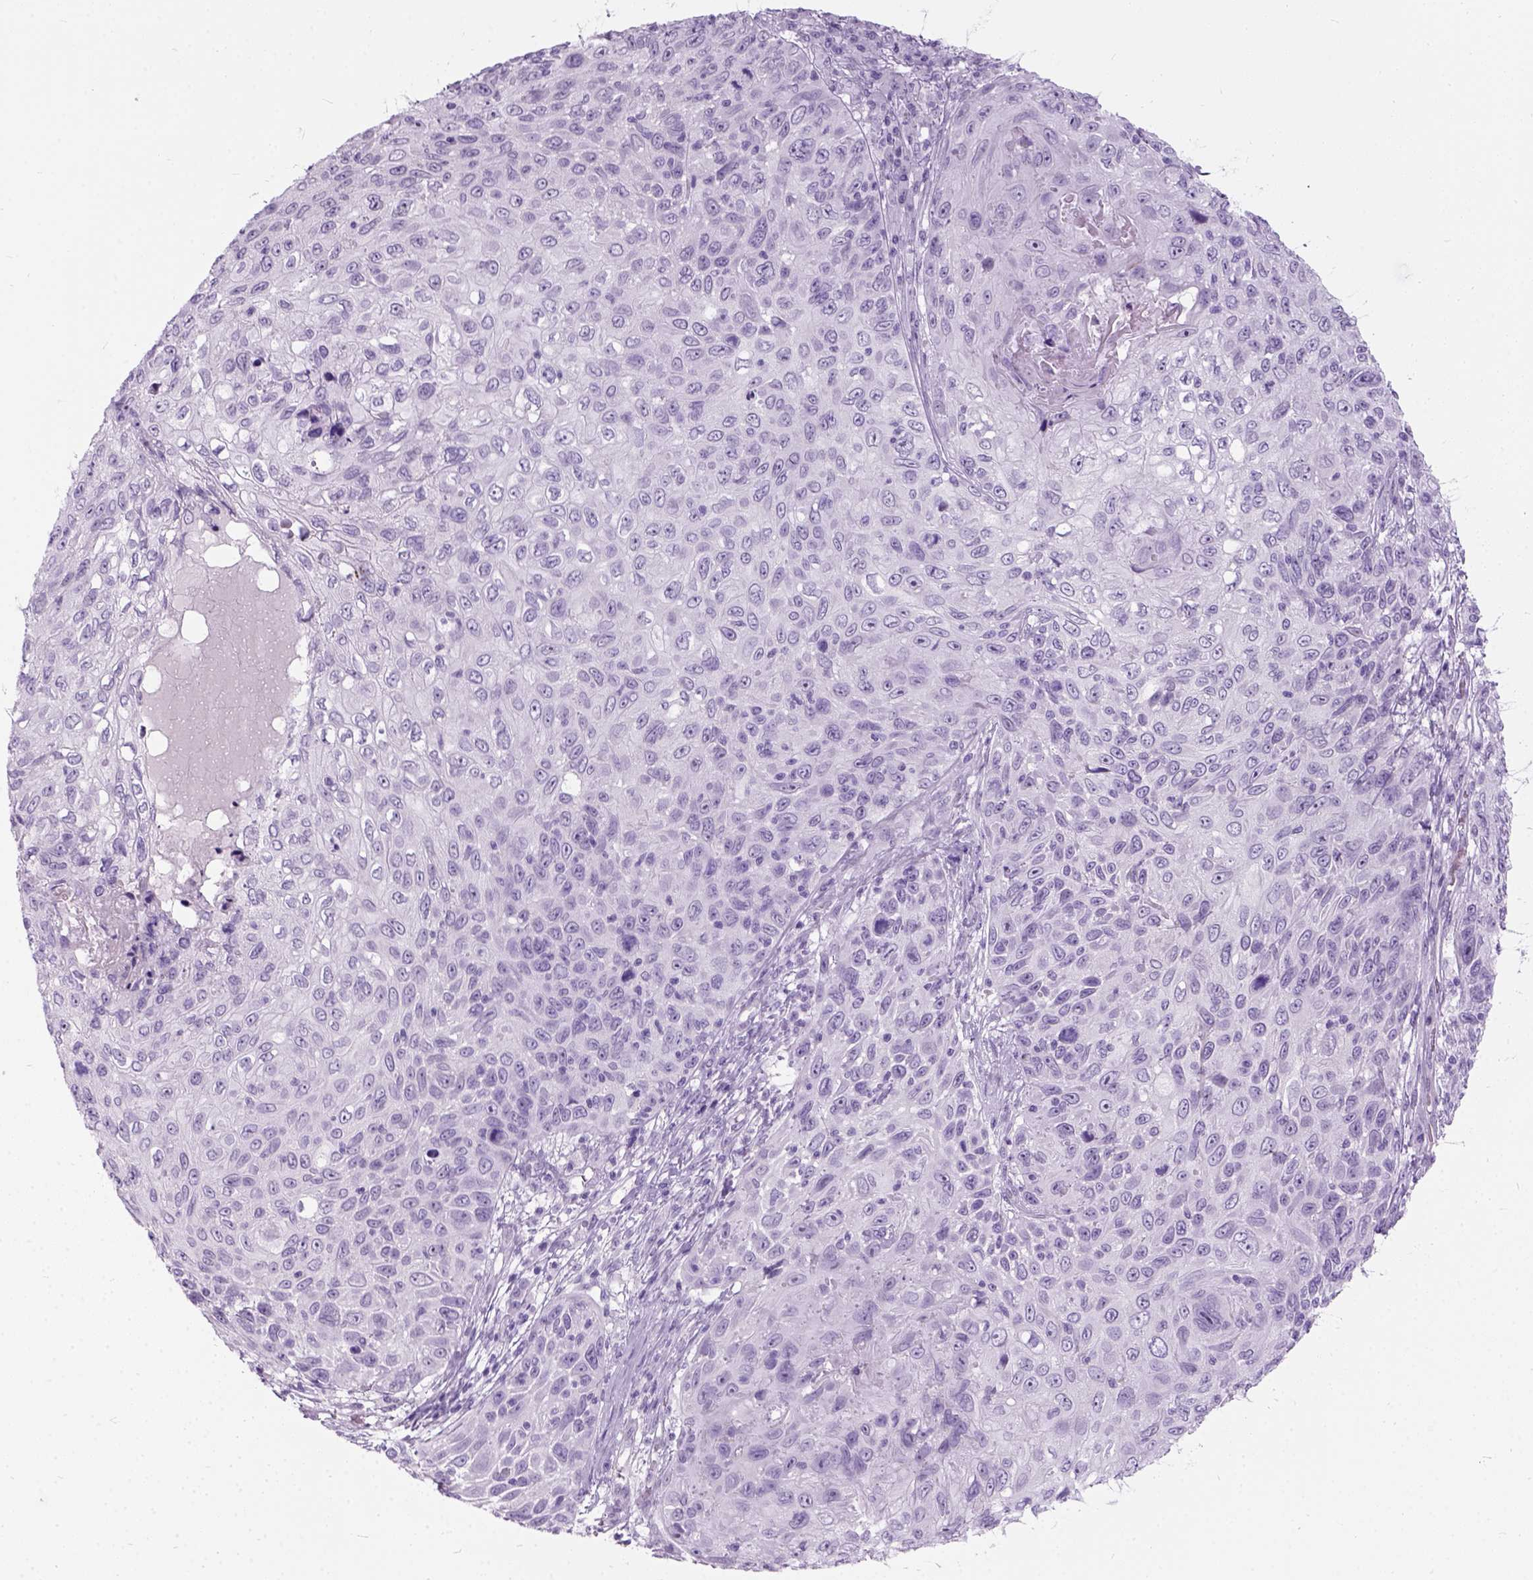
{"staining": {"intensity": "negative", "quantity": "none", "location": "none"}, "tissue": "skin cancer", "cell_type": "Tumor cells", "image_type": "cancer", "snomed": [{"axis": "morphology", "description": "Squamous cell carcinoma, NOS"}, {"axis": "topography", "description": "Skin"}], "caption": "This is an immunohistochemistry histopathology image of human skin cancer. There is no positivity in tumor cells.", "gene": "AXDND1", "patient": {"sex": "male", "age": 92}}